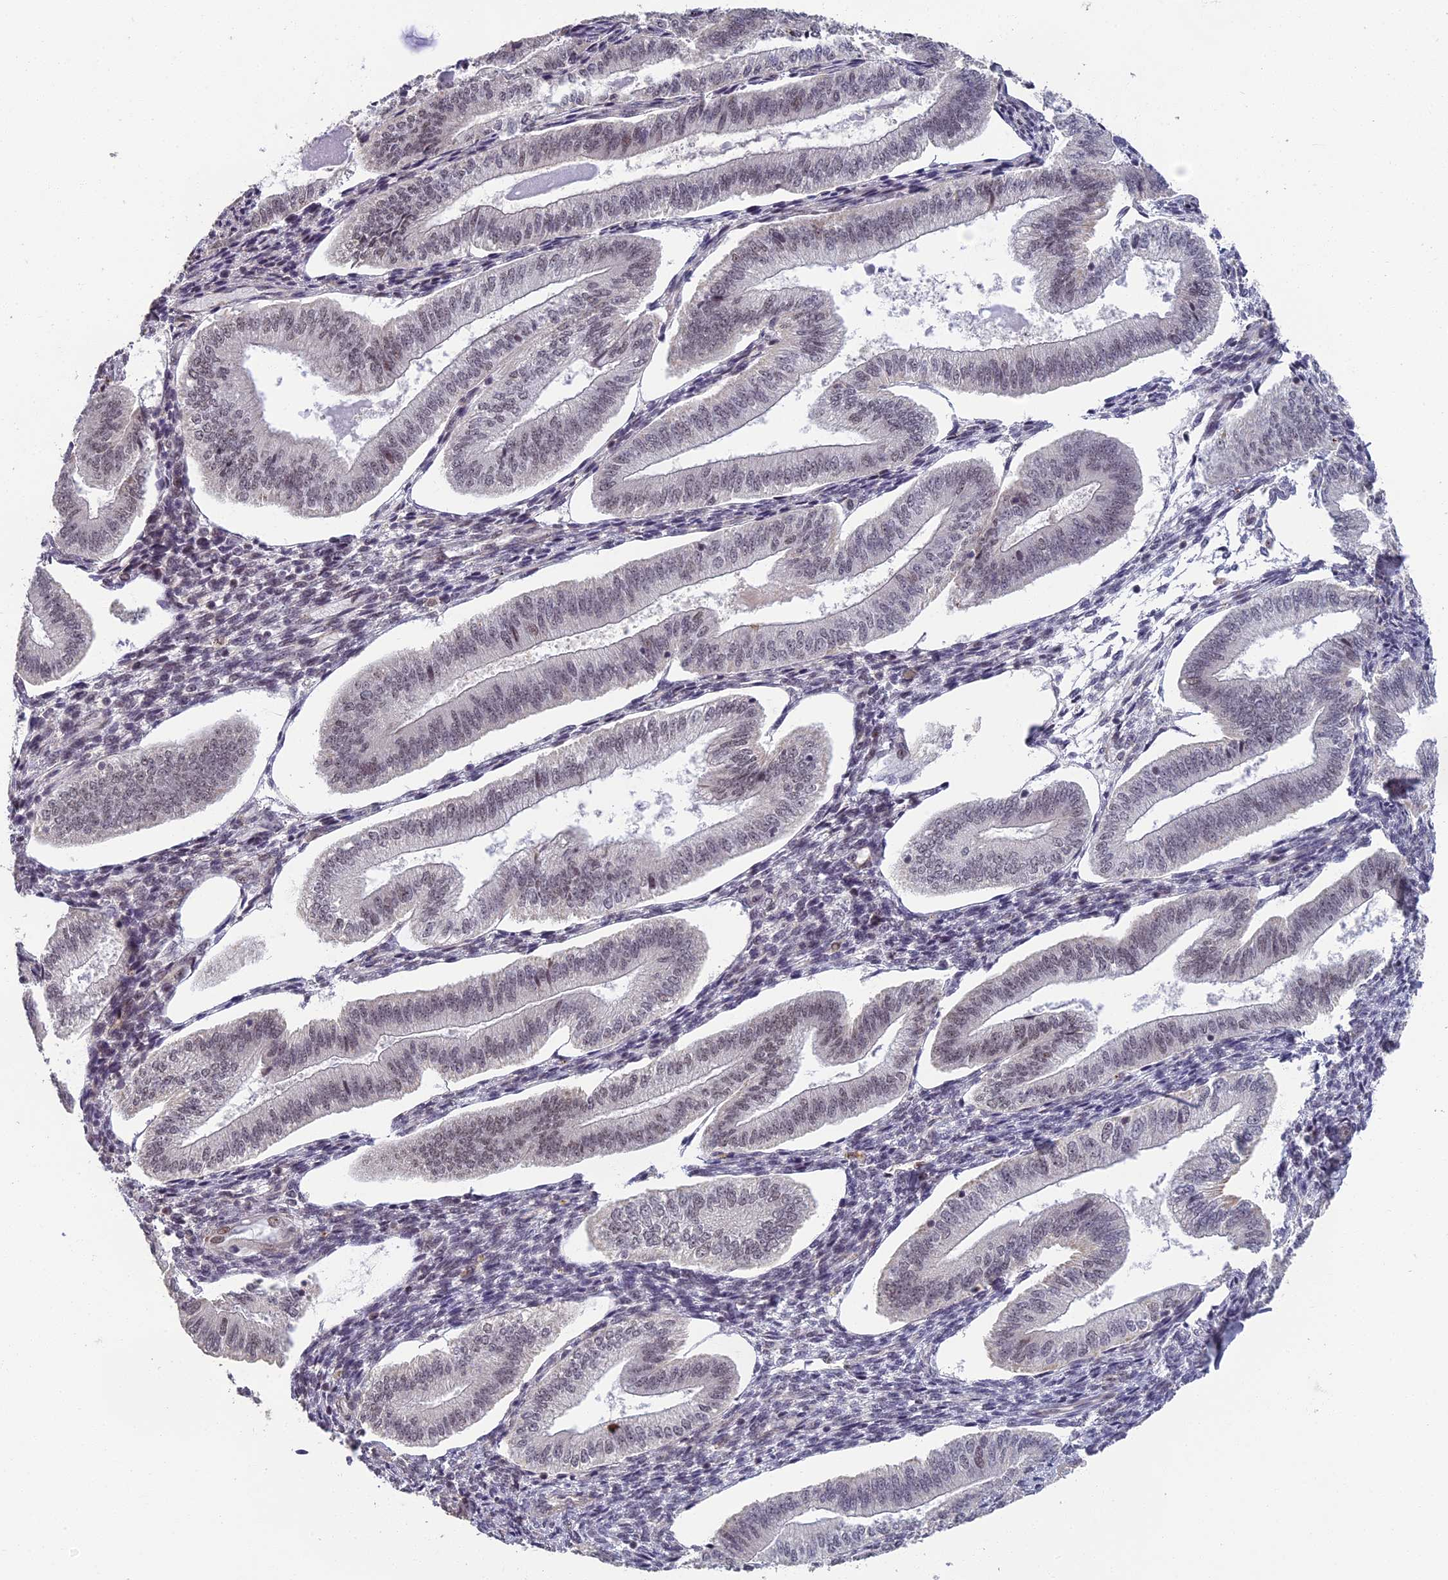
{"staining": {"intensity": "weak", "quantity": "25%-75%", "location": "nuclear"}, "tissue": "endometrium", "cell_type": "Cells in endometrial stroma", "image_type": "normal", "snomed": [{"axis": "morphology", "description": "Normal tissue, NOS"}, {"axis": "topography", "description": "Endometrium"}], "caption": "A brown stain shows weak nuclear staining of a protein in cells in endometrial stroma of benign human endometrium. (IHC, brightfield microscopy, high magnification).", "gene": "MORF4L1", "patient": {"sex": "female", "age": 34}}